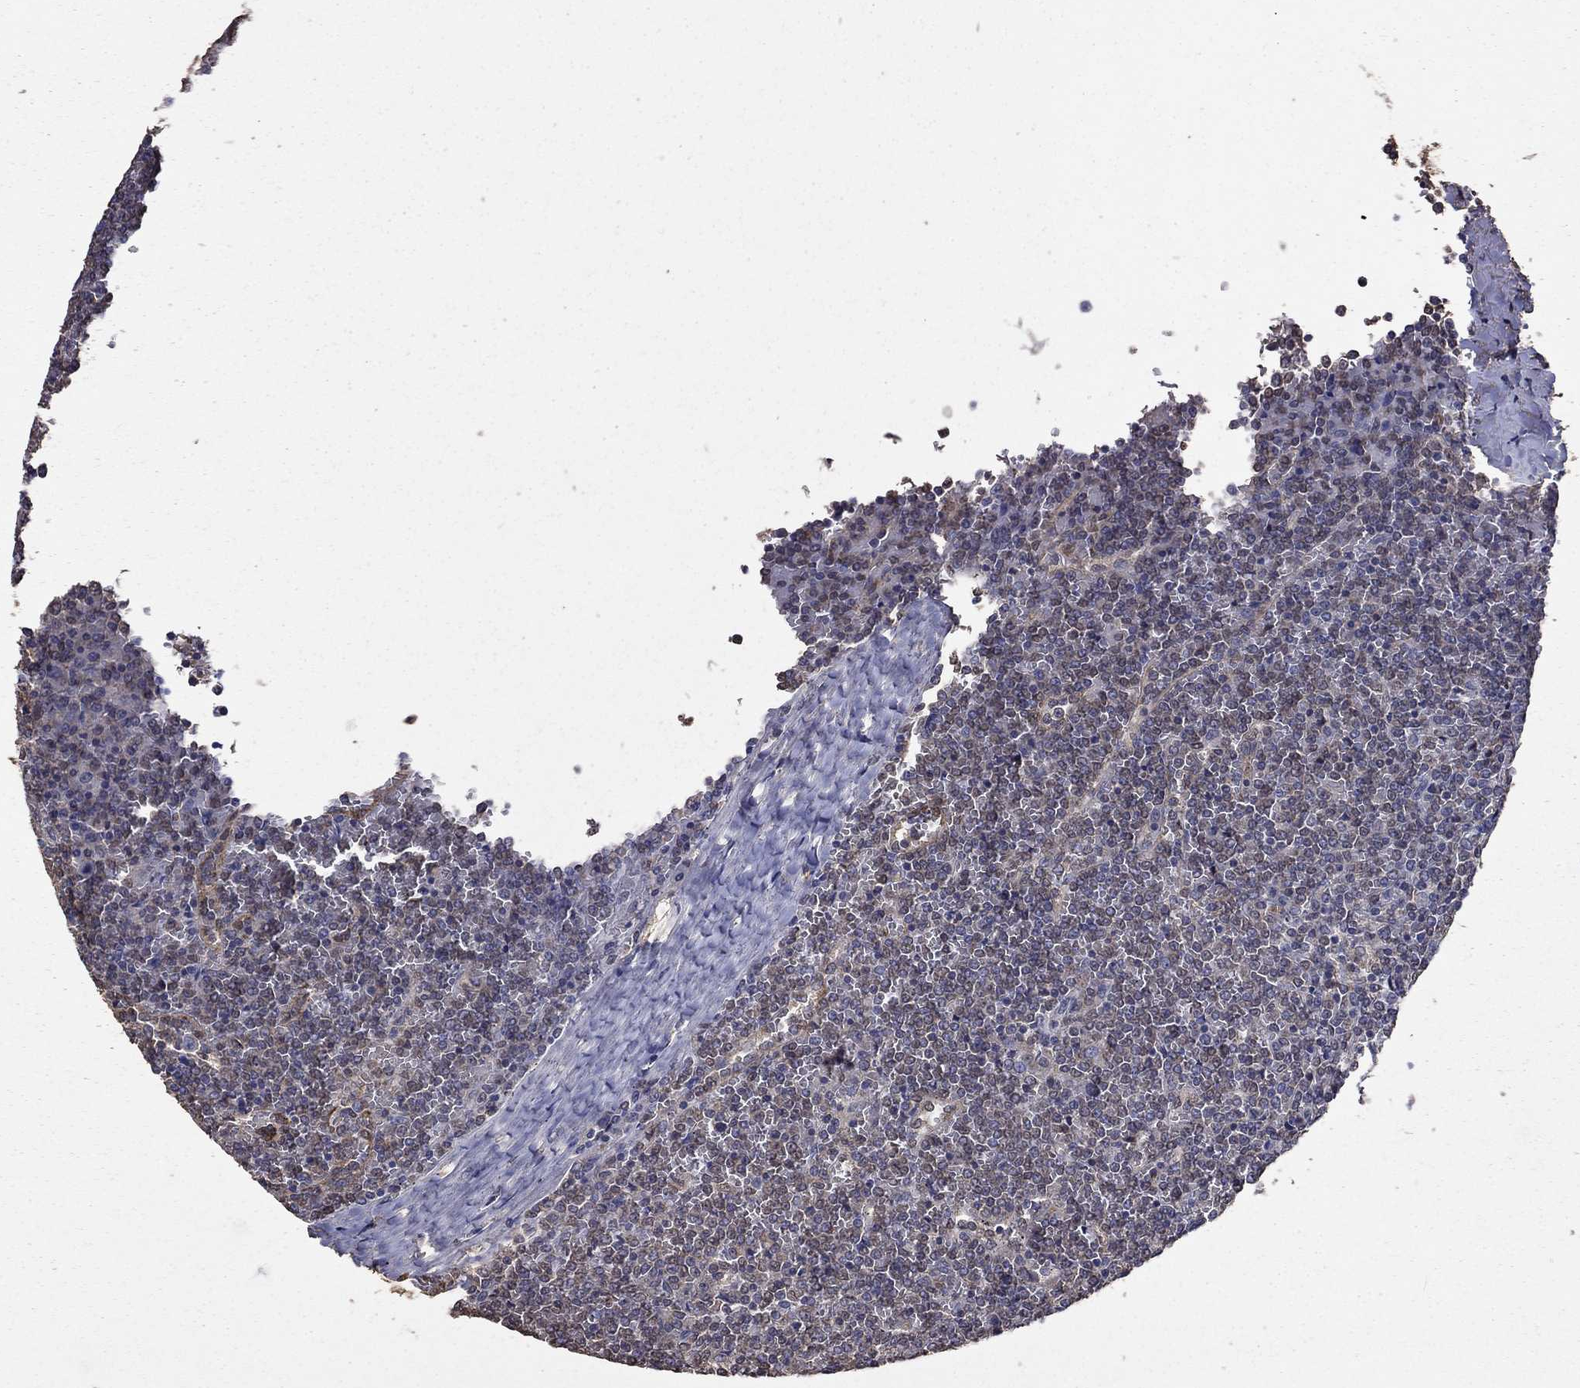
{"staining": {"intensity": "negative", "quantity": "none", "location": "none"}, "tissue": "lymphoma", "cell_type": "Tumor cells", "image_type": "cancer", "snomed": [{"axis": "morphology", "description": "Malignant lymphoma, non-Hodgkin's type, Low grade"}, {"axis": "topography", "description": "Spleen"}], "caption": "The IHC image has no significant staining in tumor cells of lymphoma tissue.", "gene": "SERPINA5", "patient": {"sex": "female", "age": 19}}